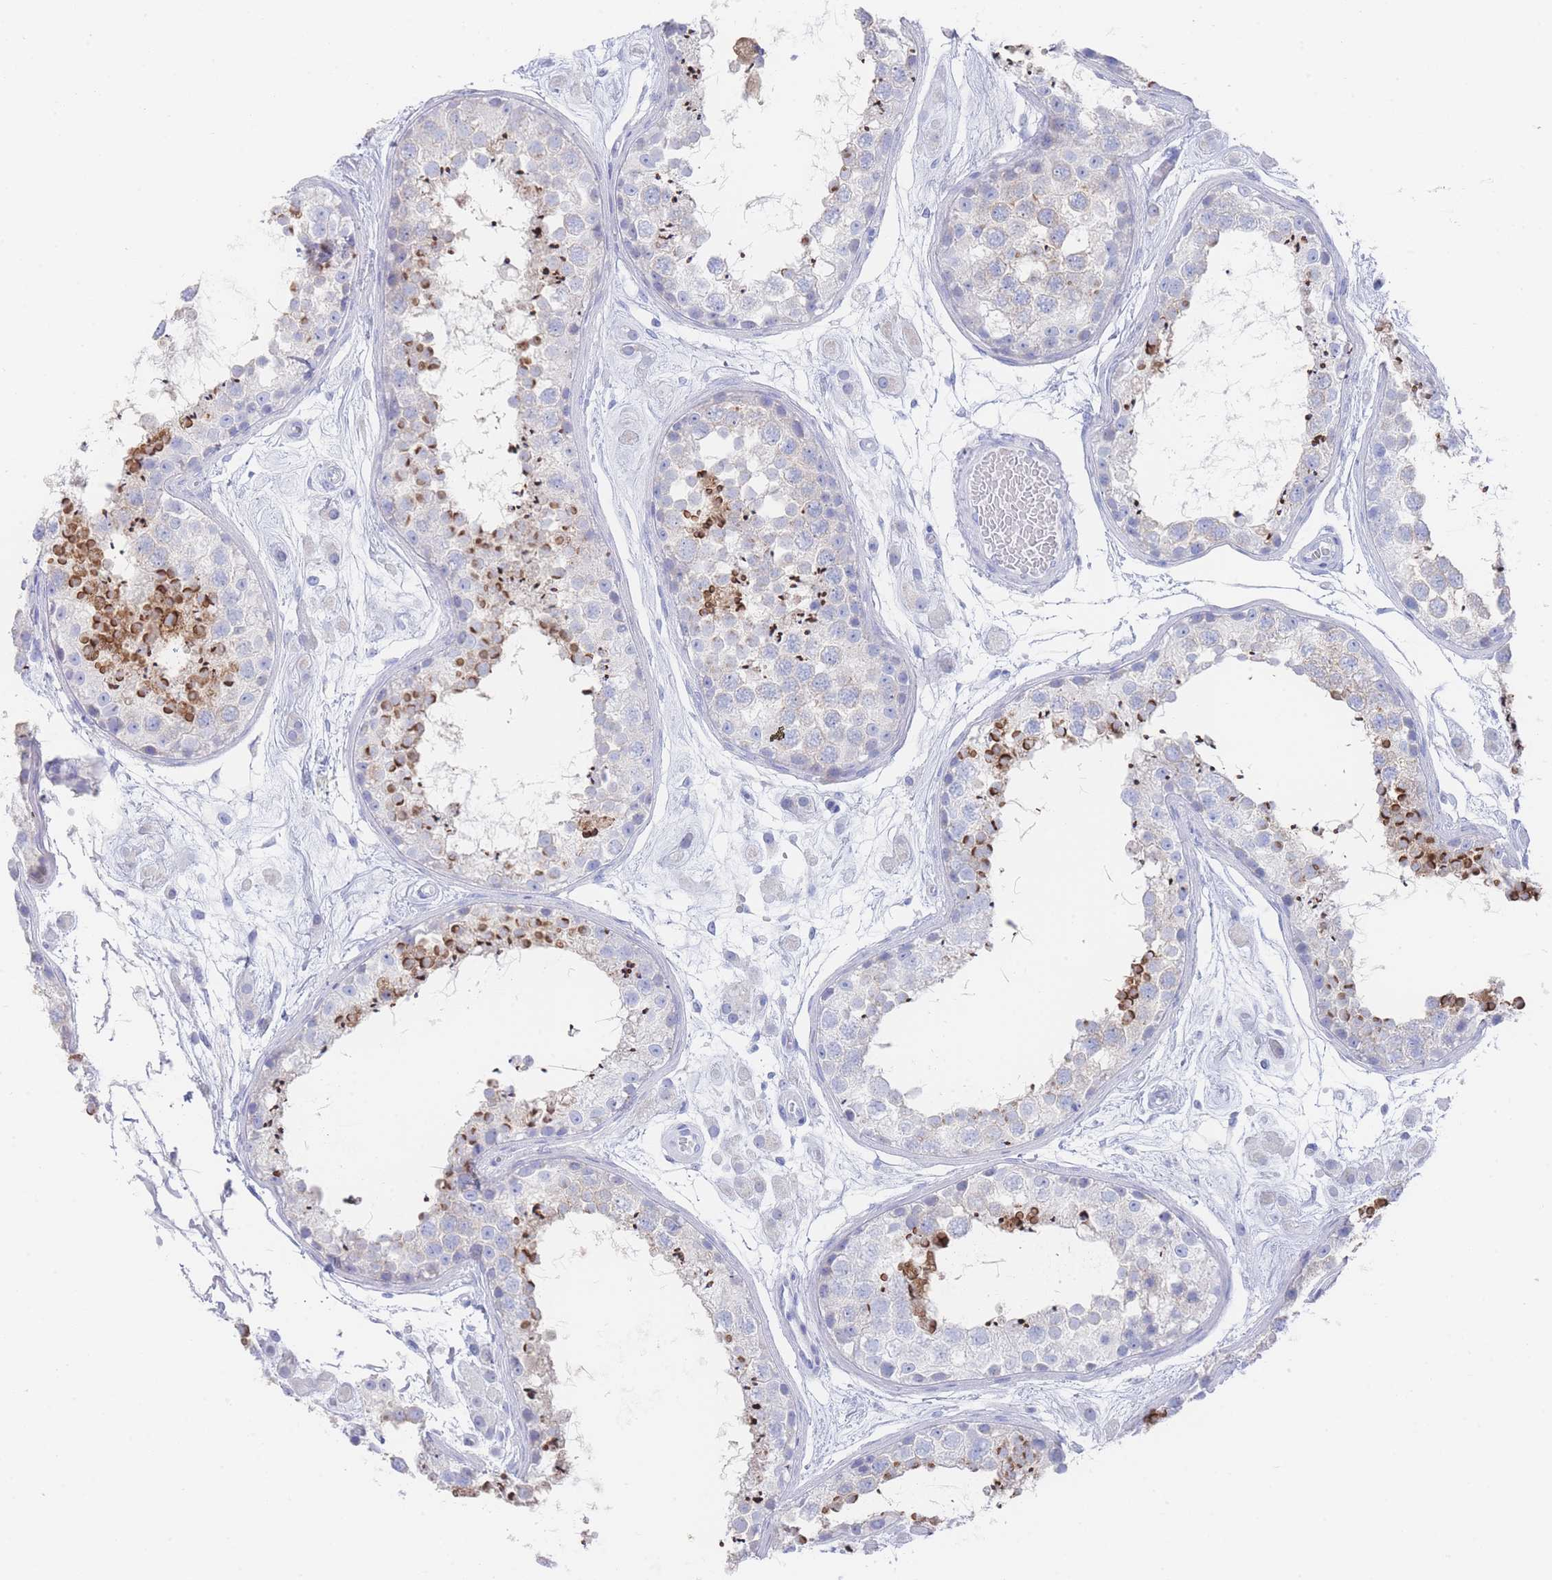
{"staining": {"intensity": "strong", "quantity": "<25%", "location": "cytoplasmic/membranous"}, "tissue": "testis", "cell_type": "Cells in seminiferous ducts", "image_type": "normal", "snomed": [{"axis": "morphology", "description": "Normal tissue, NOS"}, {"axis": "topography", "description": "Testis"}], "caption": "About <25% of cells in seminiferous ducts in benign human testis show strong cytoplasmic/membranous protein positivity as visualized by brown immunohistochemical staining.", "gene": "LRRC37A2", "patient": {"sex": "male", "age": 25}}